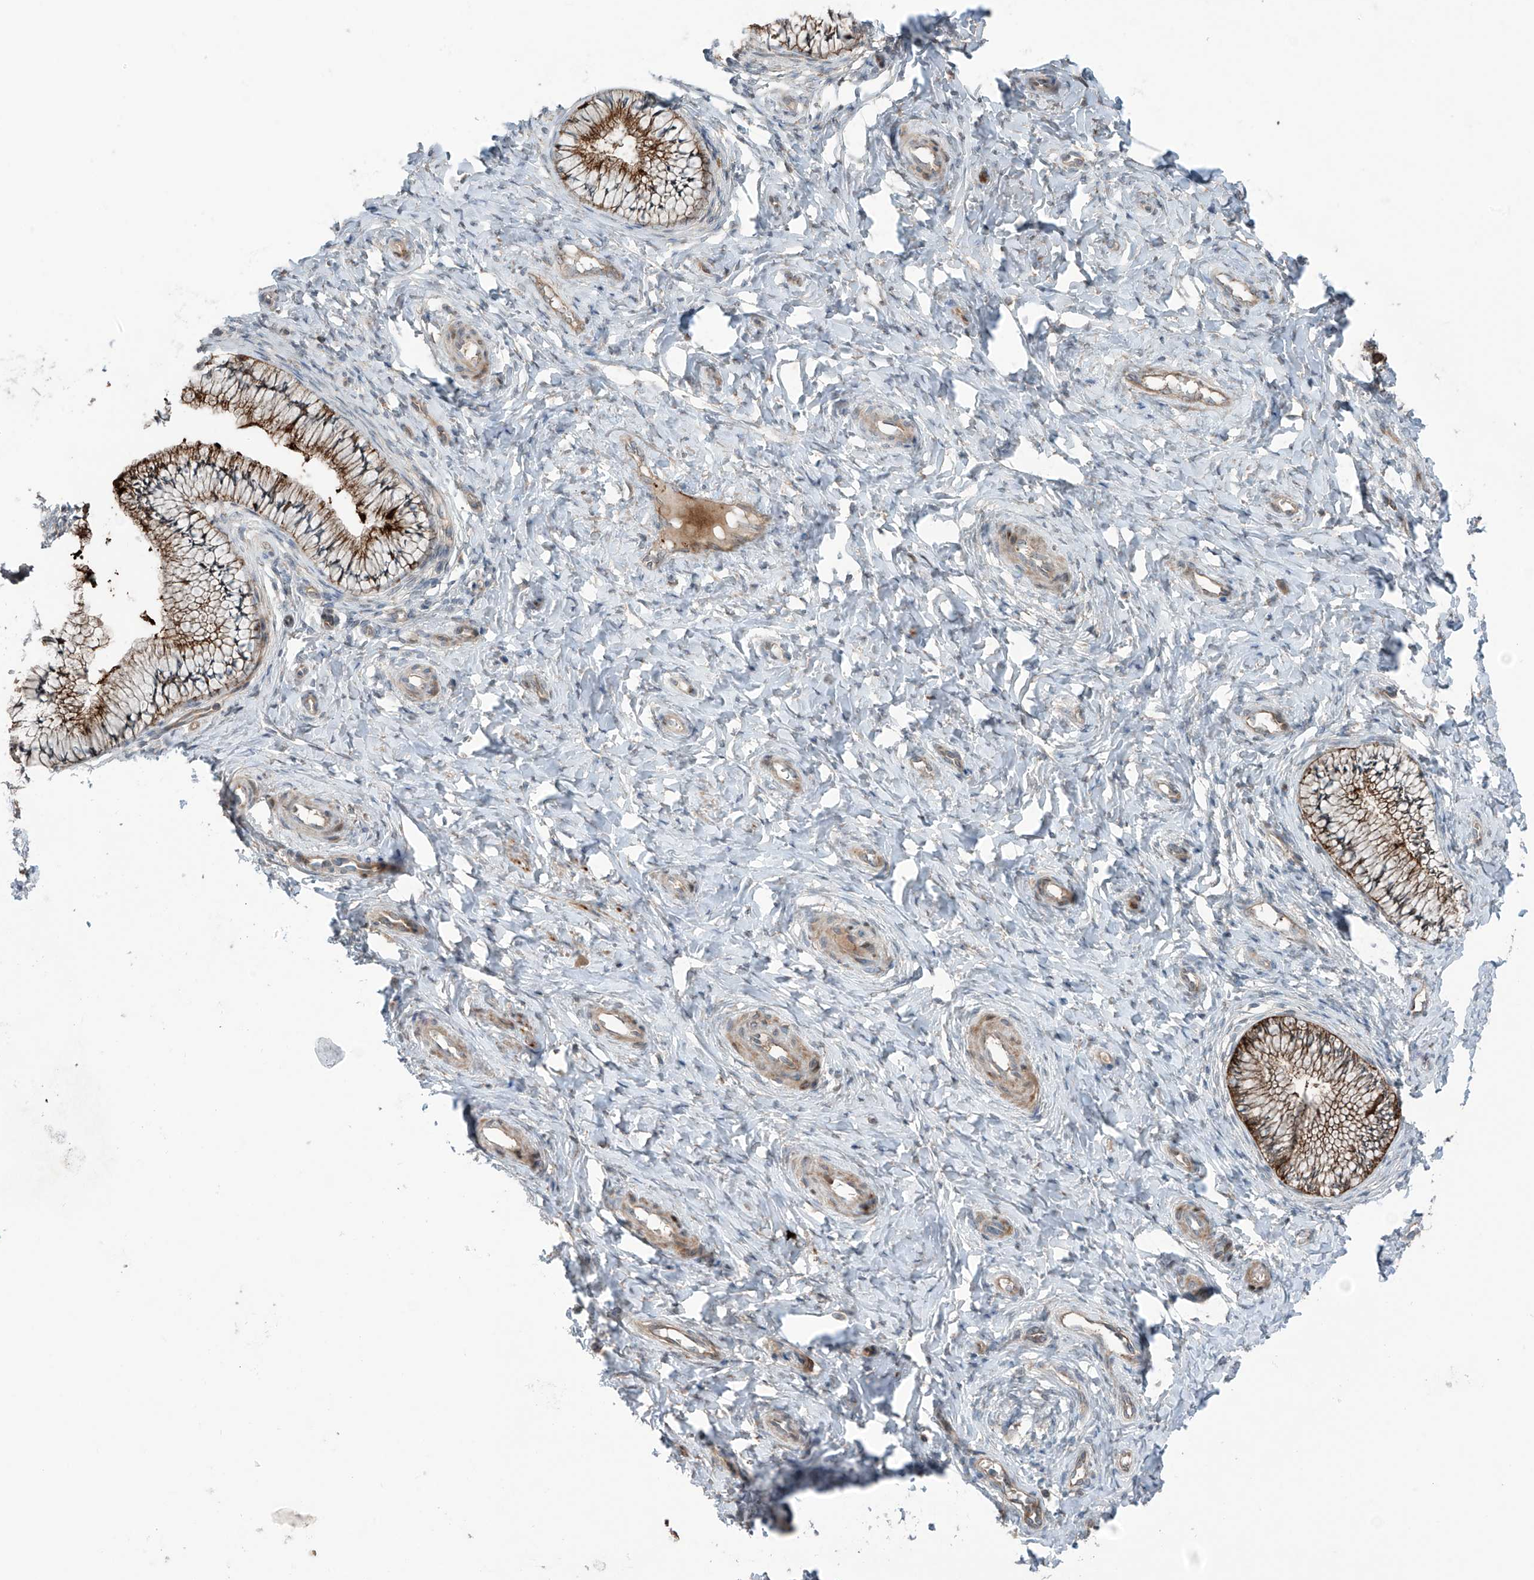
{"staining": {"intensity": "strong", "quantity": ">75%", "location": "cytoplasmic/membranous"}, "tissue": "cervix", "cell_type": "Glandular cells", "image_type": "normal", "snomed": [{"axis": "morphology", "description": "Normal tissue, NOS"}, {"axis": "topography", "description": "Cervix"}], "caption": "High-power microscopy captured an immunohistochemistry image of normal cervix, revealing strong cytoplasmic/membranous expression in about >75% of glandular cells.", "gene": "SAMD3", "patient": {"sex": "female", "age": 36}}